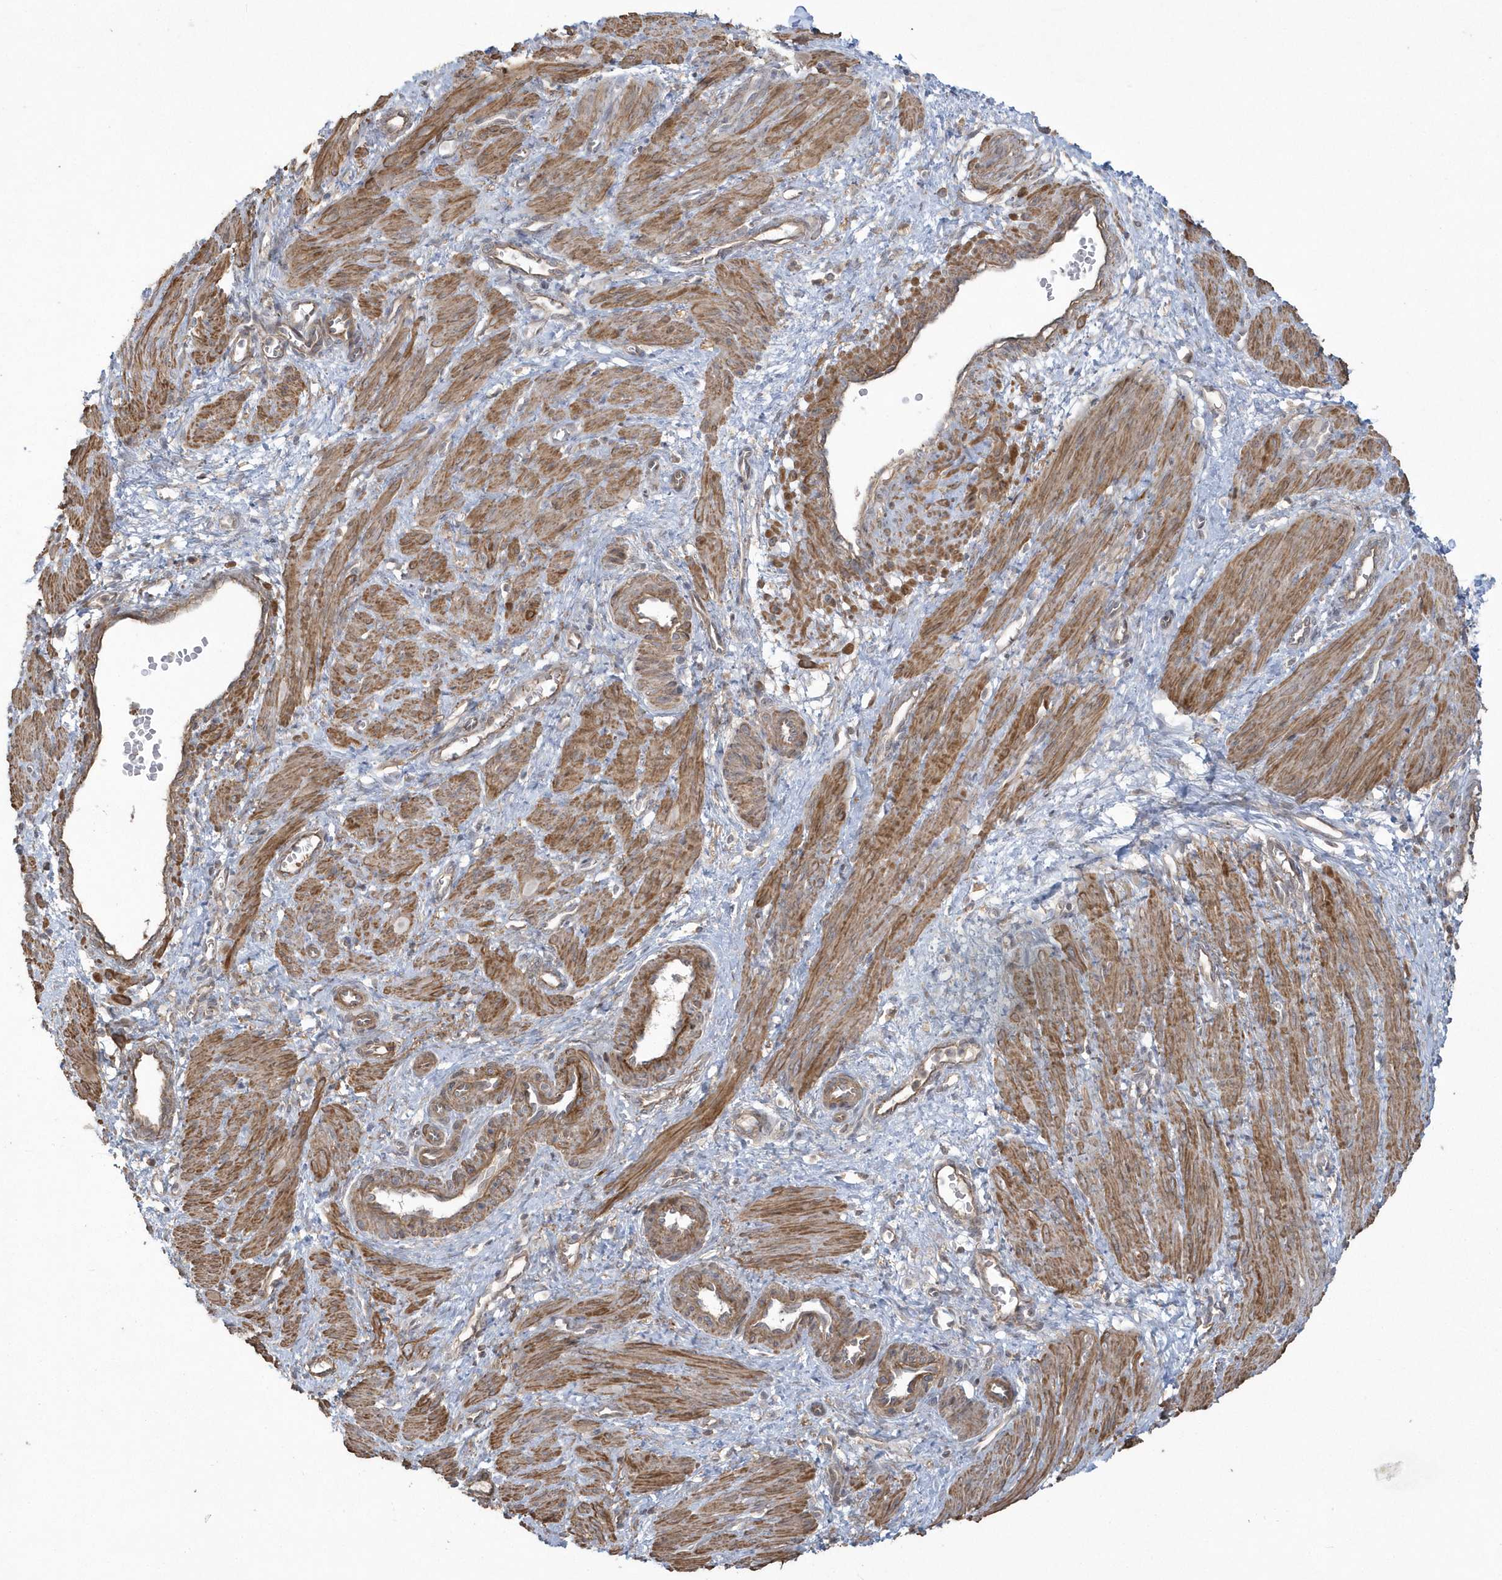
{"staining": {"intensity": "moderate", "quantity": ">75%", "location": "cytoplasmic/membranous"}, "tissue": "smooth muscle", "cell_type": "Smooth muscle cells", "image_type": "normal", "snomed": [{"axis": "morphology", "description": "Normal tissue, NOS"}, {"axis": "topography", "description": "Endometrium"}], "caption": "Immunohistochemical staining of benign human smooth muscle demonstrates medium levels of moderate cytoplasmic/membranous expression in about >75% of smooth muscle cells.", "gene": "ARMC8", "patient": {"sex": "female", "age": 33}}